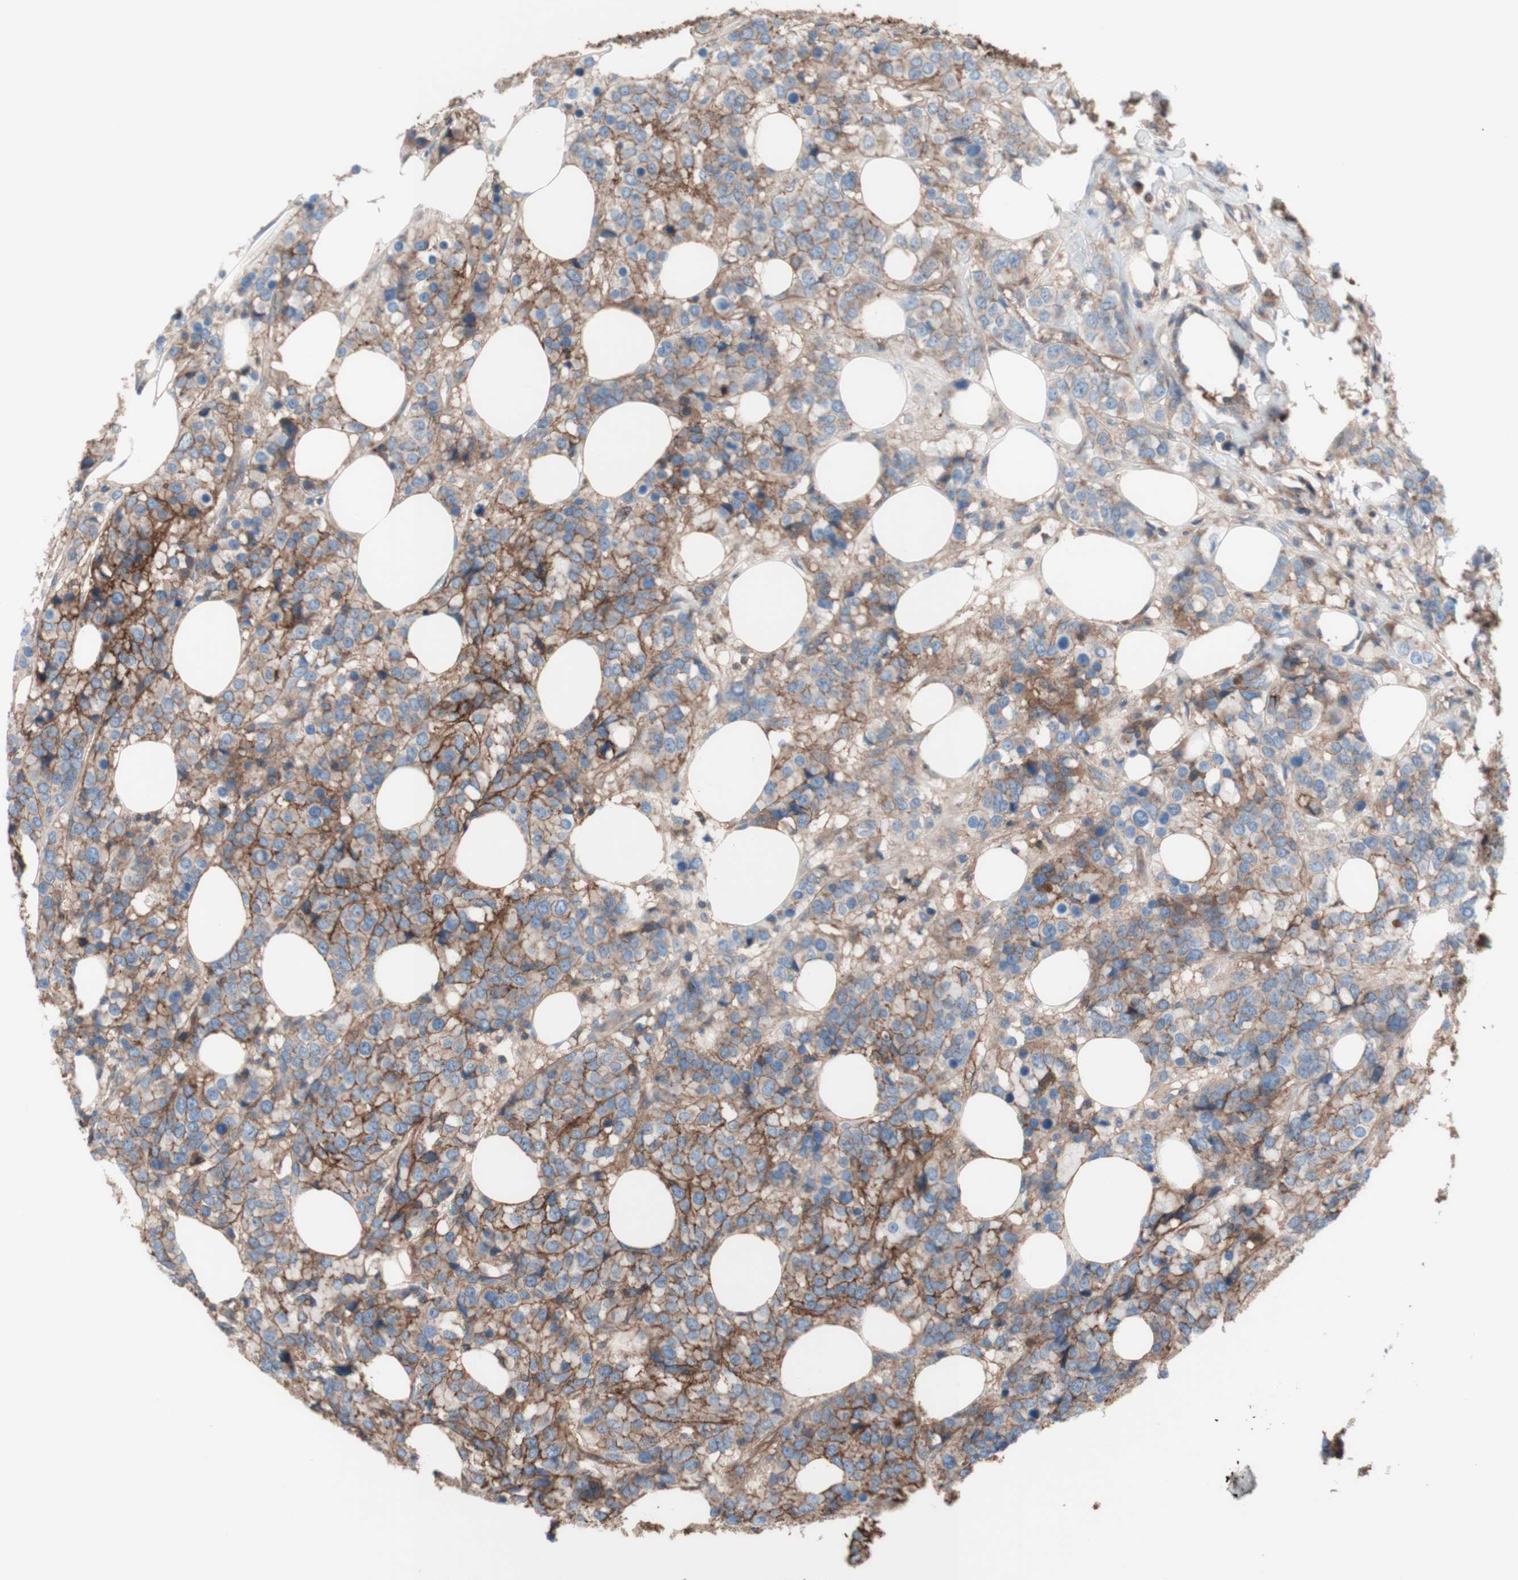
{"staining": {"intensity": "moderate", "quantity": ">75%", "location": "cytoplasmic/membranous"}, "tissue": "breast cancer", "cell_type": "Tumor cells", "image_type": "cancer", "snomed": [{"axis": "morphology", "description": "Lobular carcinoma"}, {"axis": "topography", "description": "Breast"}], "caption": "Tumor cells show medium levels of moderate cytoplasmic/membranous staining in about >75% of cells in human breast cancer (lobular carcinoma).", "gene": "CD46", "patient": {"sex": "female", "age": 59}}